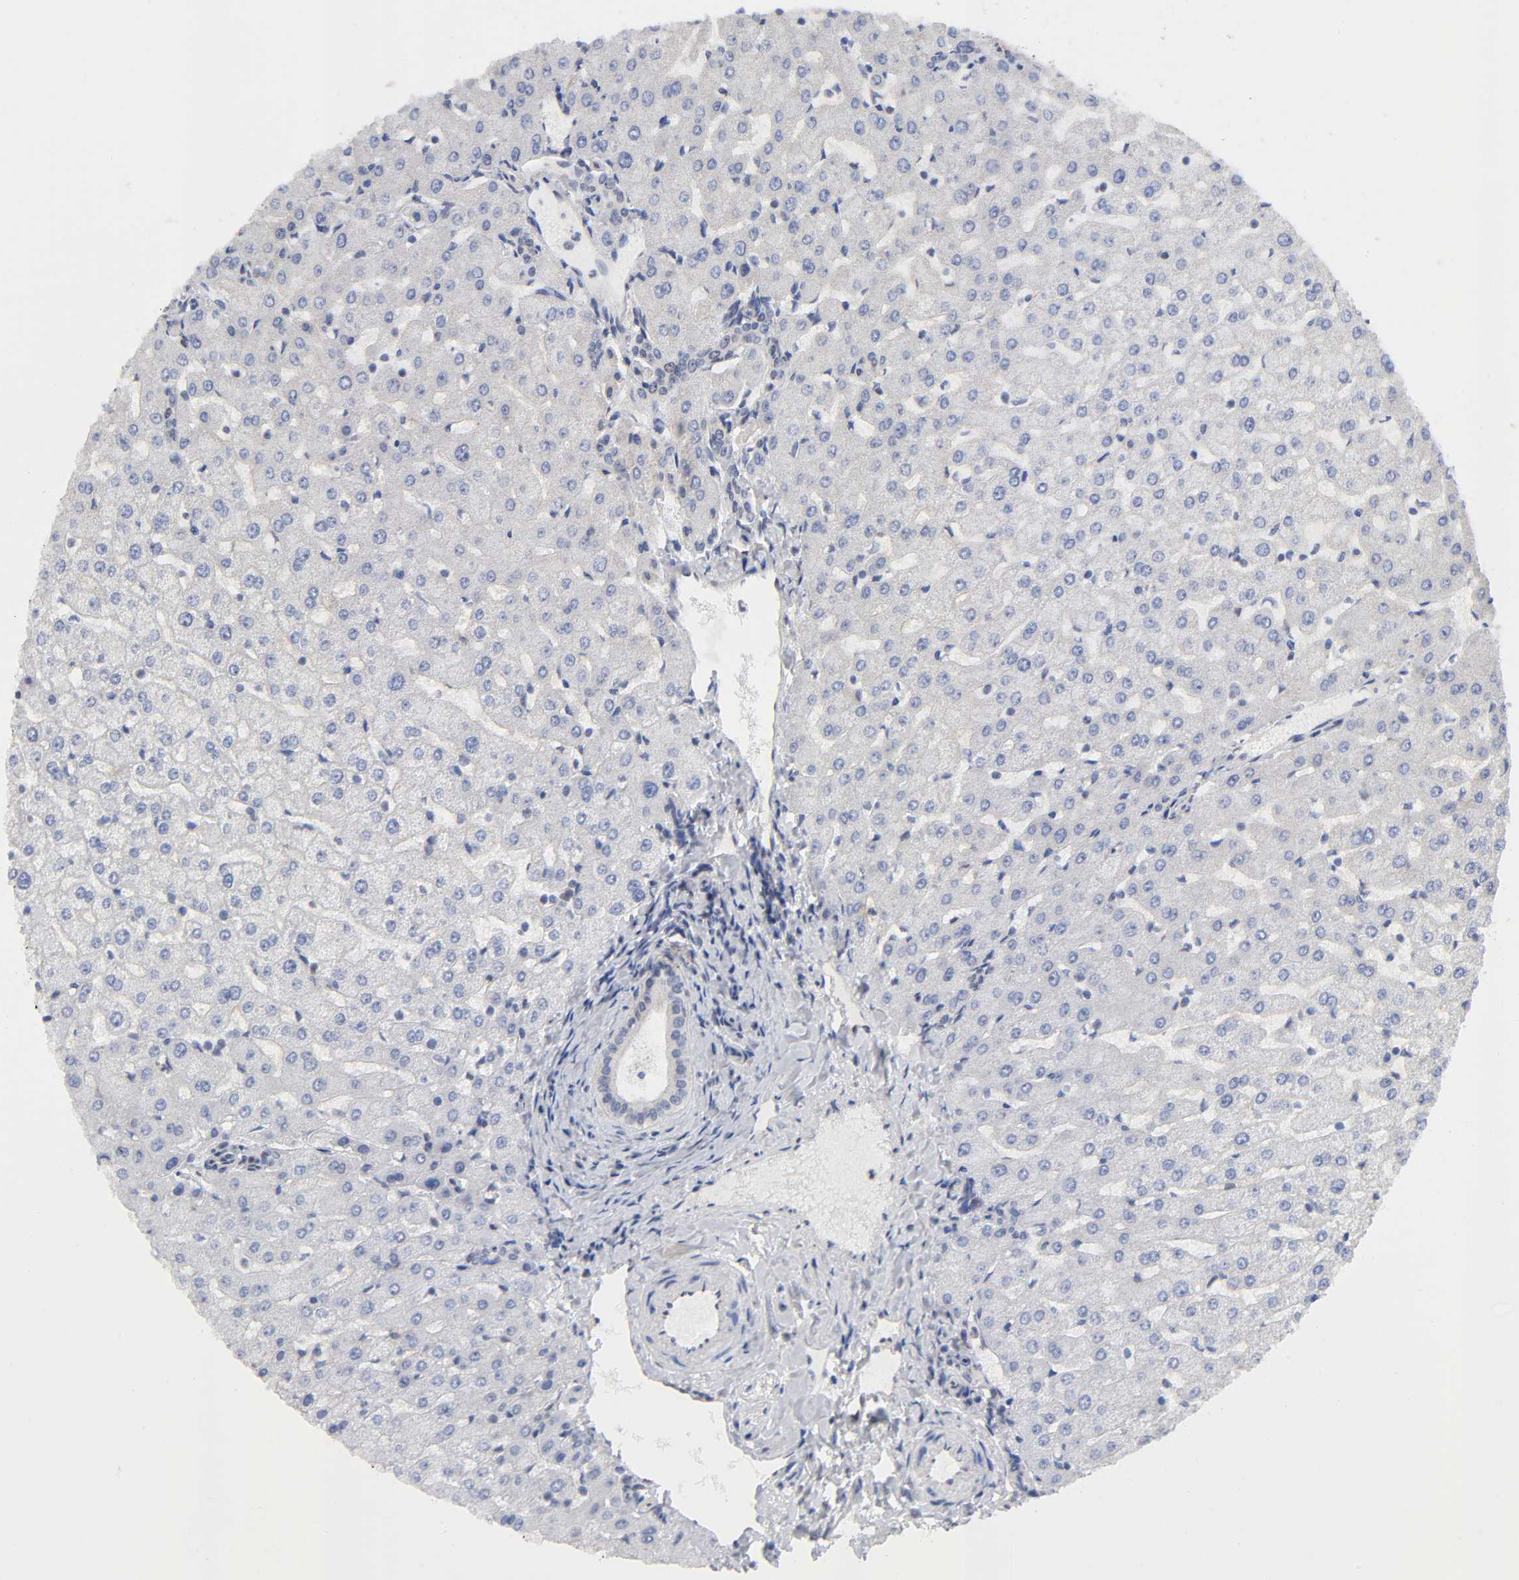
{"staining": {"intensity": "negative", "quantity": "none", "location": "none"}, "tissue": "liver", "cell_type": "Cholangiocytes", "image_type": "normal", "snomed": [{"axis": "morphology", "description": "Normal tissue, NOS"}, {"axis": "morphology", "description": "Fibrosis, NOS"}, {"axis": "topography", "description": "Liver"}], "caption": "The immunohistochemistry image has no significant positivity in cholangiocytes of liver.", "gene": "STK38", "patient": {"sex": "female", "age": 29}}